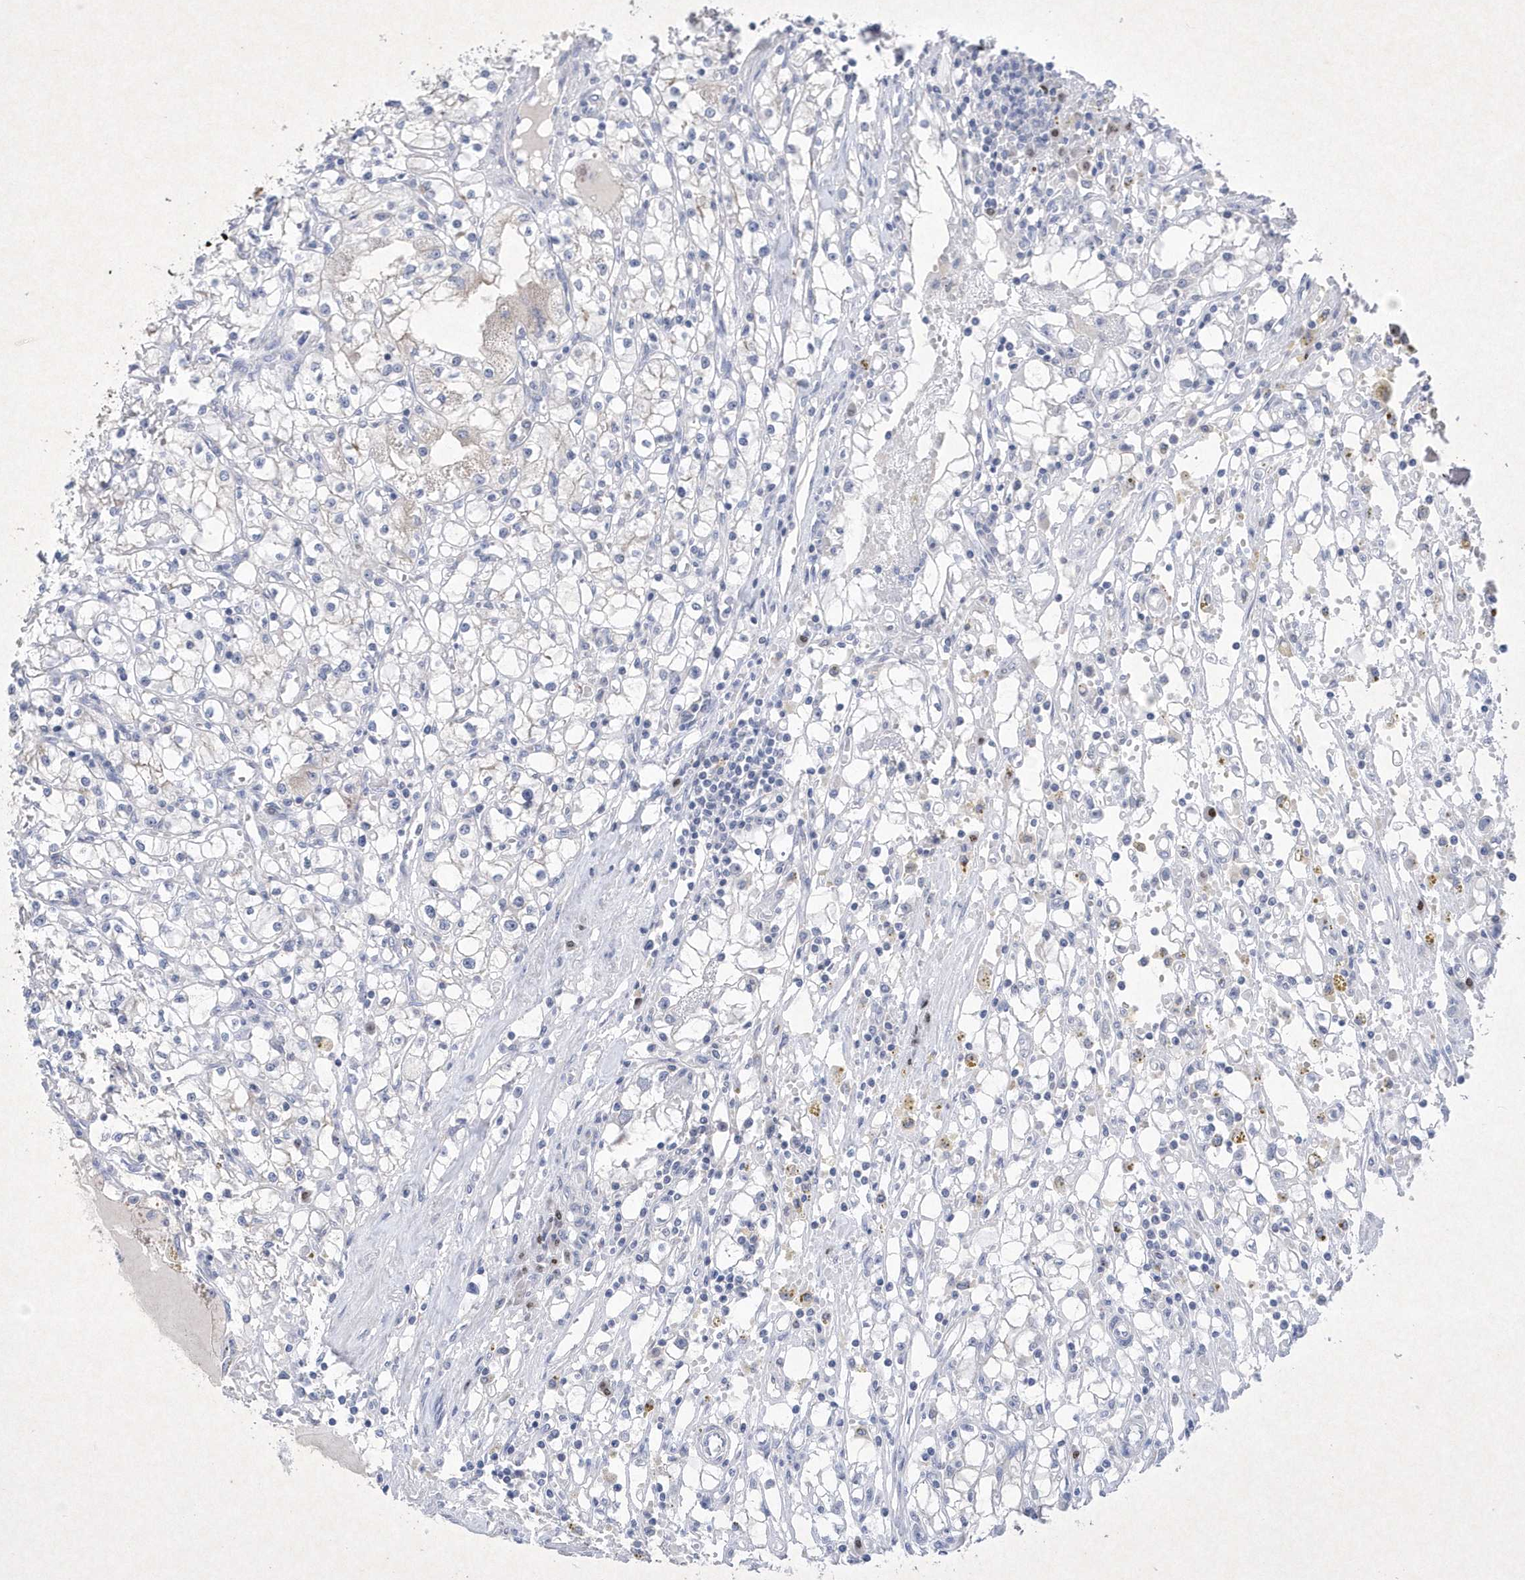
{"staining": {"intensity": "negative", "quantity": "none", "location": "none"}, "tissue": "renal cancer", "cell_type": "Tumor cells", "image_type": "cancer", "snomed": [{"axis": "morphology", "description": "Adenocarcinoma, NOS"}, {"axis": "topography", "description": "Kidney"}], "caption": "High magnification brightfield microscopy of adenocarcinoma (renal) stained with DAB (3,3'-diaminobenzidine) (brown) and counterstained with hematoxylin (blue): tumor cells show no significant expression.", "gene": "BHLHA15", "patient": {"sex": "male", "age": 56}}